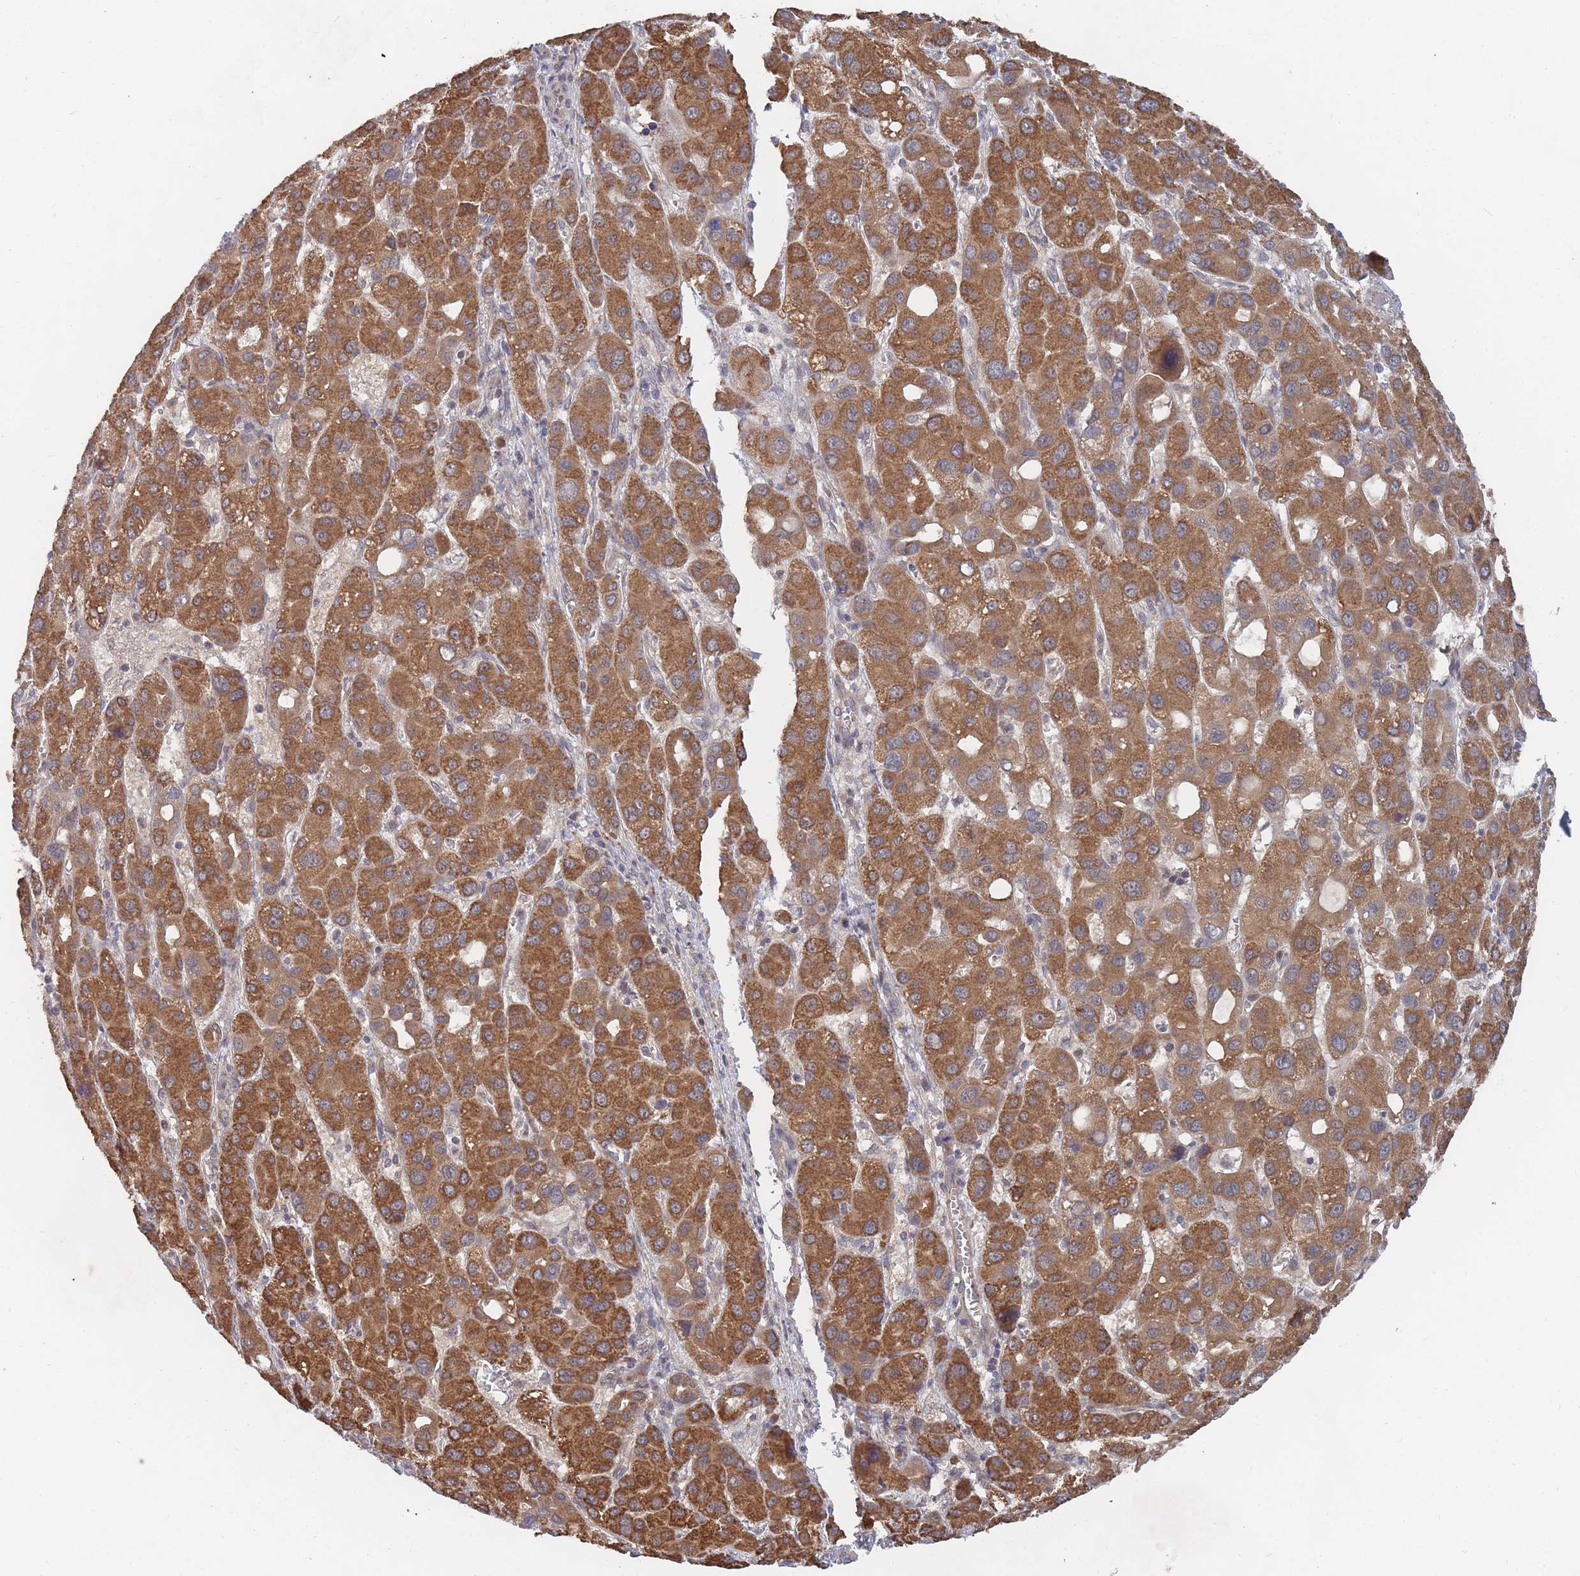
{"staining": {"intensity": "strong", "quantity": ">75%", "location": "cytoplasmic/membranous"}, "tissue": "liver cancer", "cell_type": "Tumor cells", "image_type": "cancer", "snomed": [{"axis": "morphology", "description": "Carcinoma, Hepatocellular, NOS"}, {"axis": "topography", "description": "Liver"}], "caption": "The micrograph shows a brown stain indicating the presence of a protein in the cytoplasmic/membranous of tumor cells in liver cancer (hepatocellular carcinoma). (IHC, brightfield microscopy, high magnification).", "gene": "SLC35F5", "patient": {"sex": "male", "age": 55}}